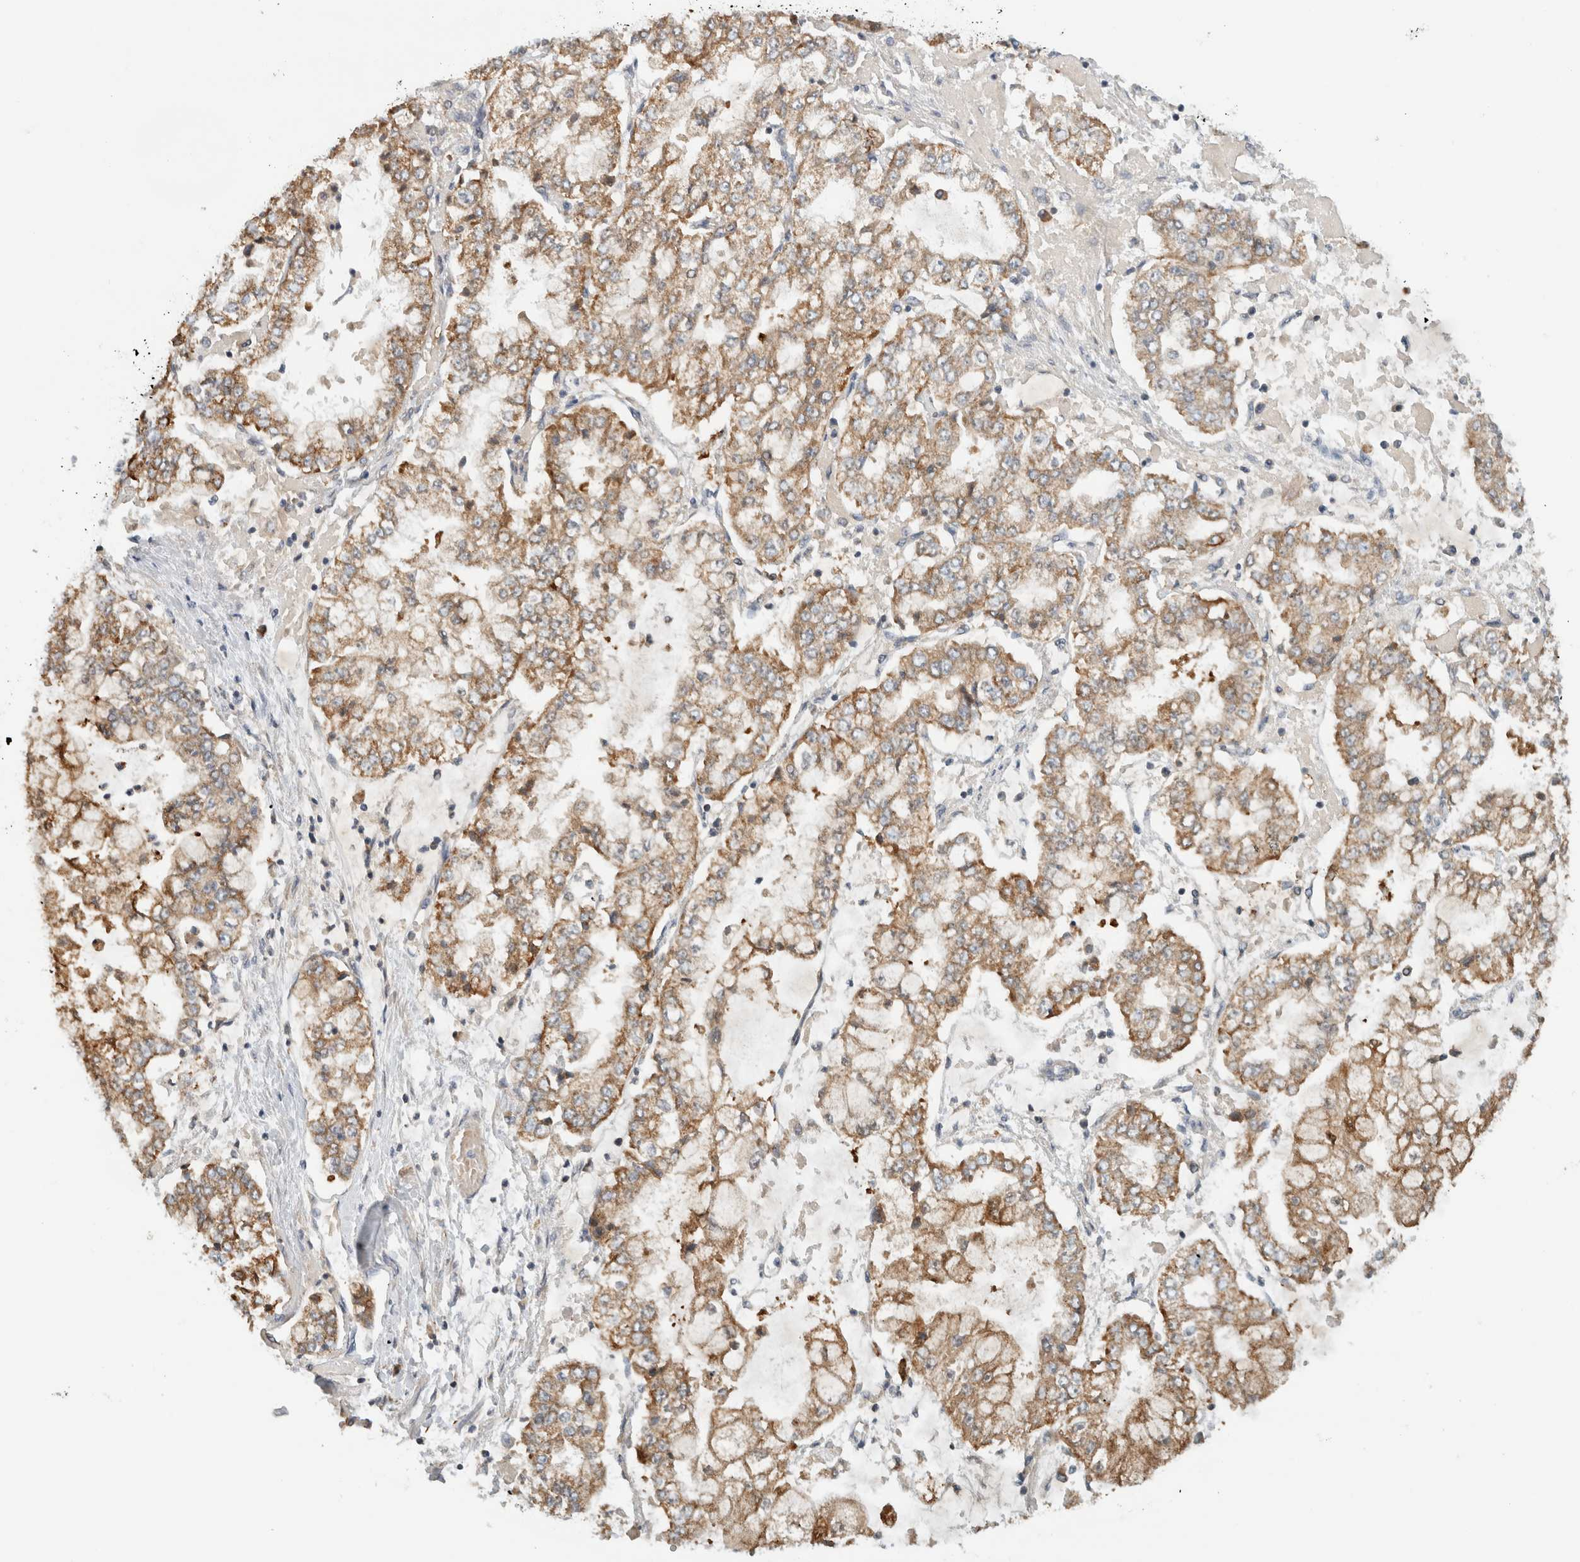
{"staining": {"intensity": "moderate", "quantity": ">75%", "location": "cytoplasmic/membranous"}, "tissue": "stomach cancer", "cell_type": "Tumor cells", "image_type": "cancer", "snomed": [{"axis": "morphology", "description": "Adenocarcinoma, NOS"}, {"axis": "topography", "description": "Stomach"}], "caption": "Stomach adenocarcinoma was stained to show a protein in brown. There is medium levels of moderate cytoplasmic/membranous staining in approximately >75% of tumor cells.", "gene": "AMPD1", "patient": {"sex": "male", "age": 76}}